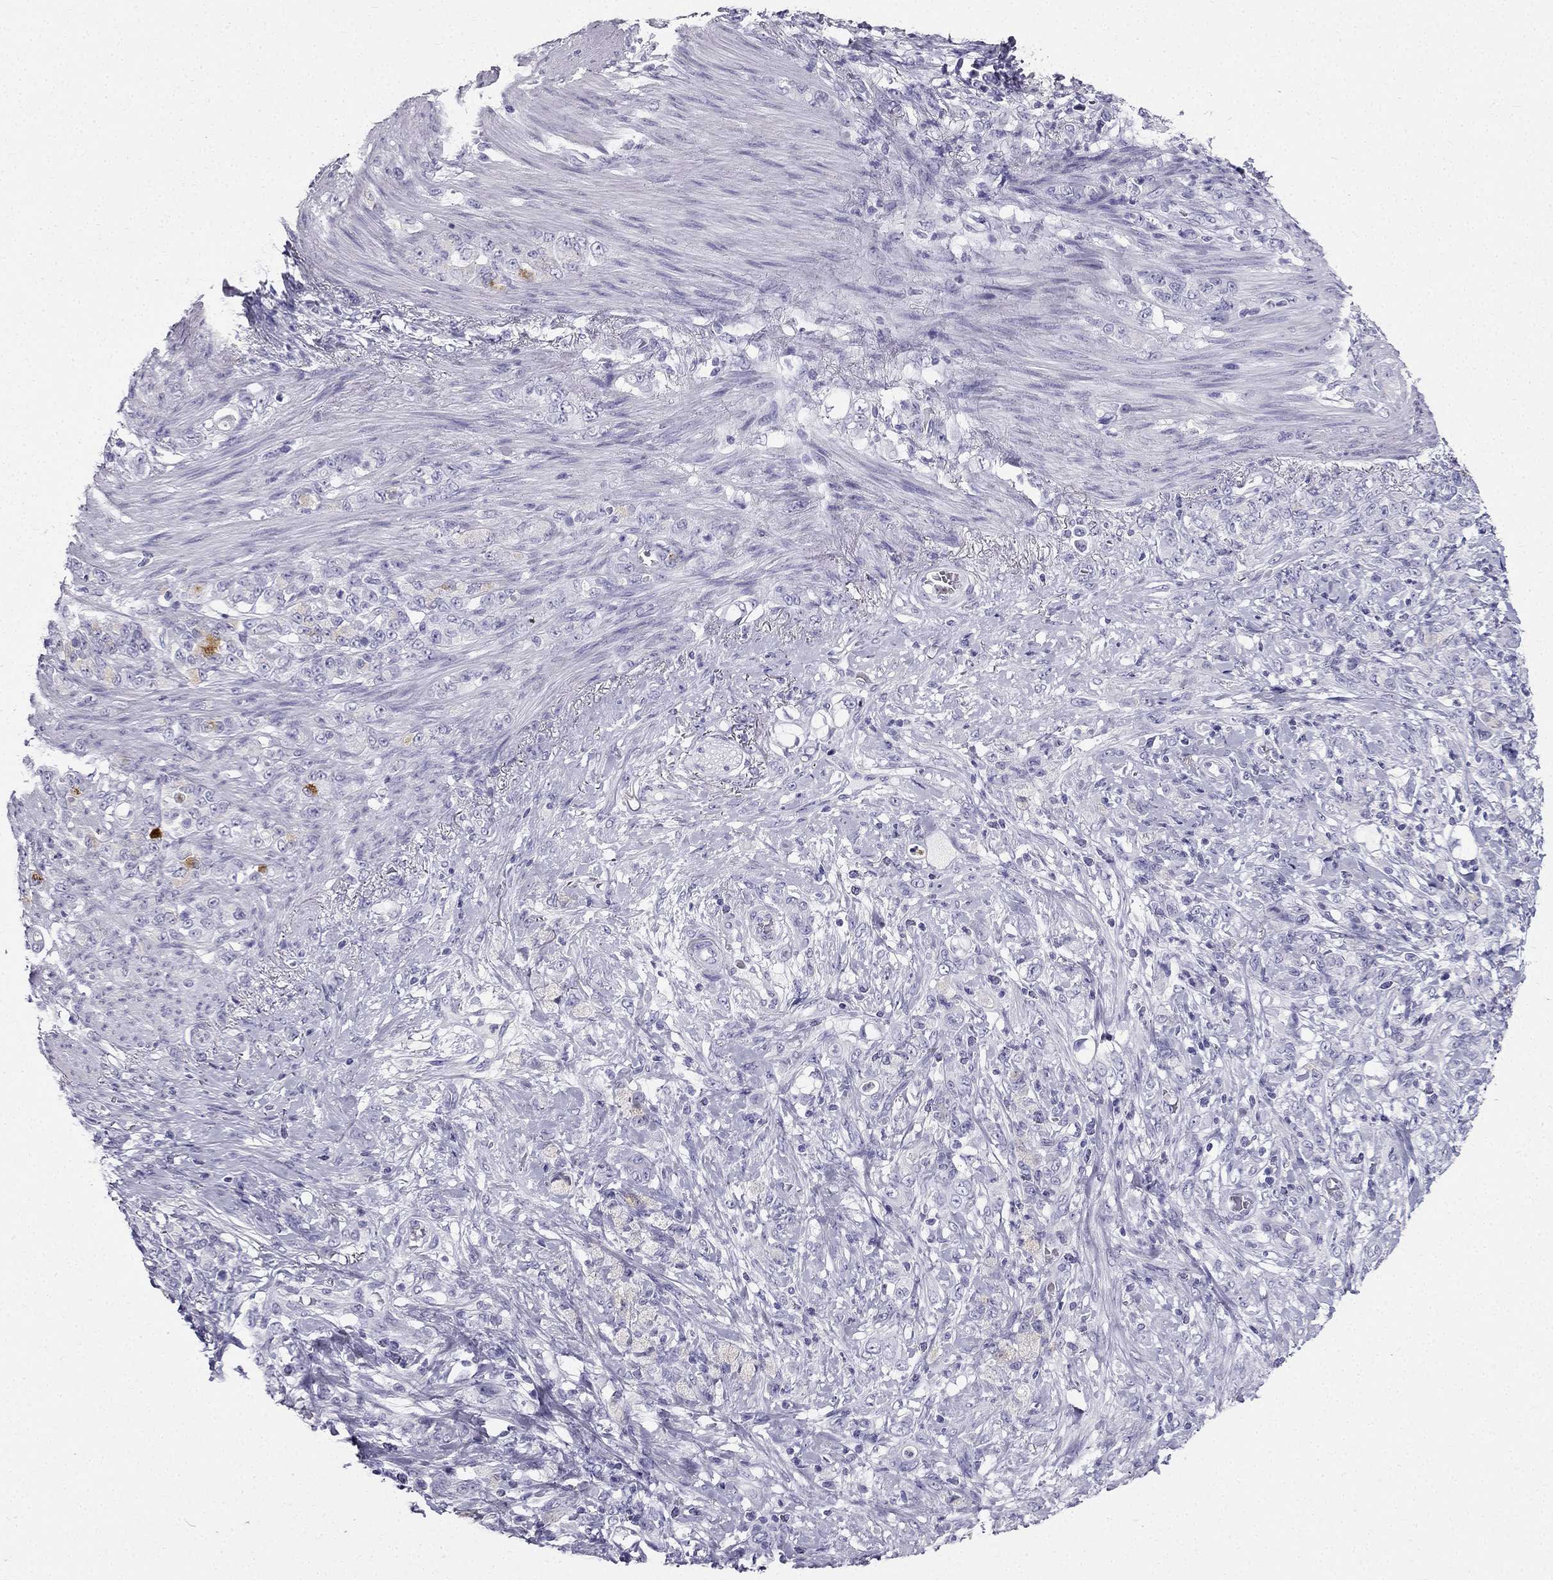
{"staining": {"intensity": "negative", "quantity": "none", "location": "none"}, "tissue": "stomach cancer", "cell_type": "Tumor cells", "image_type": "cancer", "snomed": [{"axis": "morphology", "description": "Adenocarcinoma, NOS"}, {"axis": "topography", "description": "Stomach"}], "caption": "Adenocarcinoma (stomach) stained for a protein using IHC exhibits no positivity tumor cells.", "gene": "TFF3", "patient": {"sex": "female", "age": 79}}